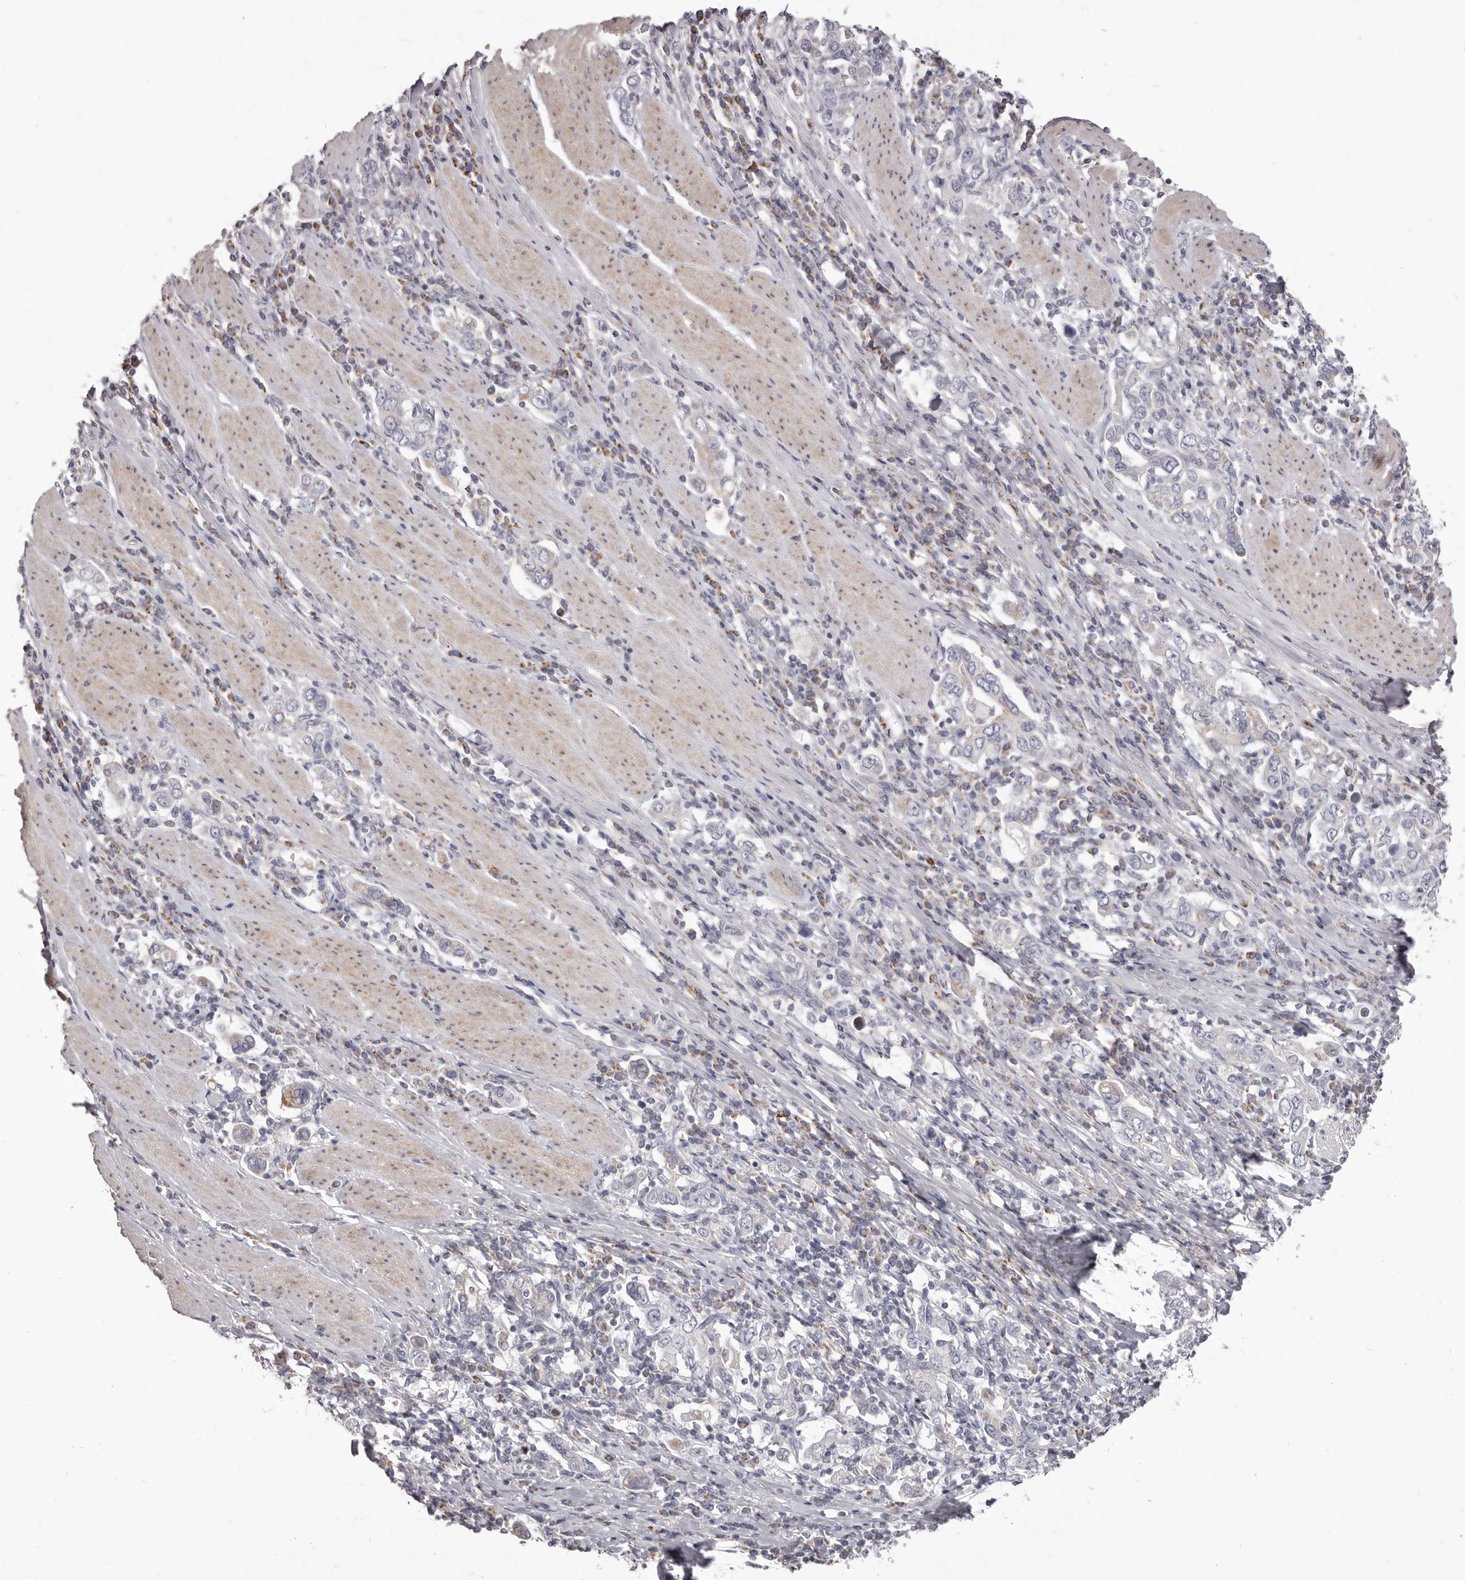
{"staining": {"intensity": "negative", "quantity": "none", "location": "none"}, "tissue": "stomach cancer", "cell_type": "Tumor cells", "image_type": "cancer", "snomed": [{"axis": "morphology", "description": "Adenocarcinoma, NOS"}, {"axis": "topography", "description": "Stomach, upper"}], "caption": "This is a histopathology image of immunohistochemistry staining of adenocarcinoma (stomach), which shows no positivity in tumor cells.", "gene": "PRMT2", "patient": {"sex": "male", "age": 62}}